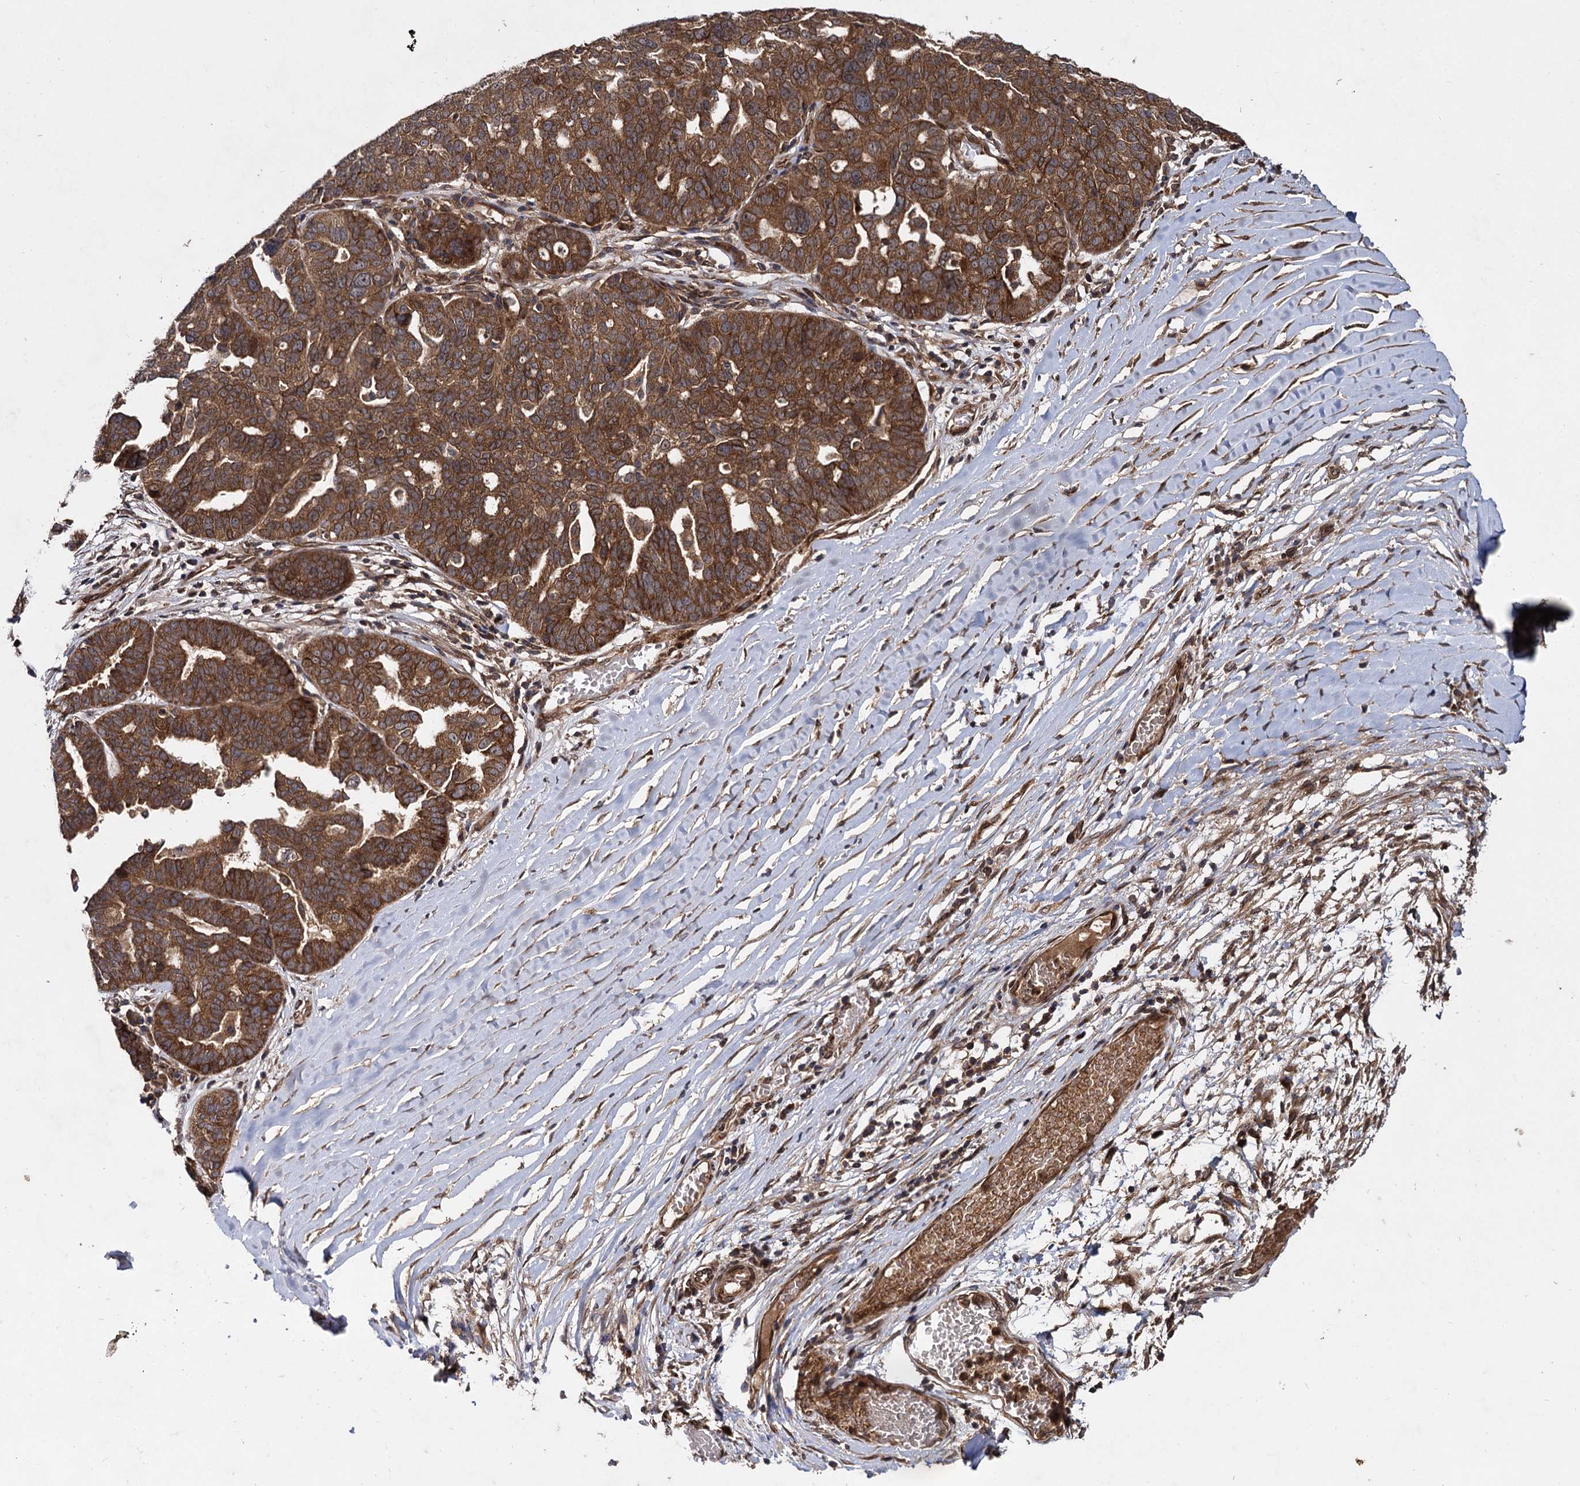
{"staining": {"intensity": "strong", "quantity": ">75%", "location": "cytoplasmic/membranous"}, "tissue": "ovarian cancer", "cell_type": "Tumor cells", "image_type": "cancer", "snomed": [{"axis": "morphology", "description": "Cystadenocarcinoma, serous, NOS"}, {"axis": "topography", "description": "Ovary"}], "caption": "Immunohistochemistry (IHC) image of neoplastic tissue: human ovarian cancer stained using IHC displays high levels of strong protein expression localized specifically in the cytoplasmic/membranous of tumor cells, appearing as a cytoplasmic/membranous brown color.", "gene": "DCP1B", "patient": {"sex": "female", "age": 59}}